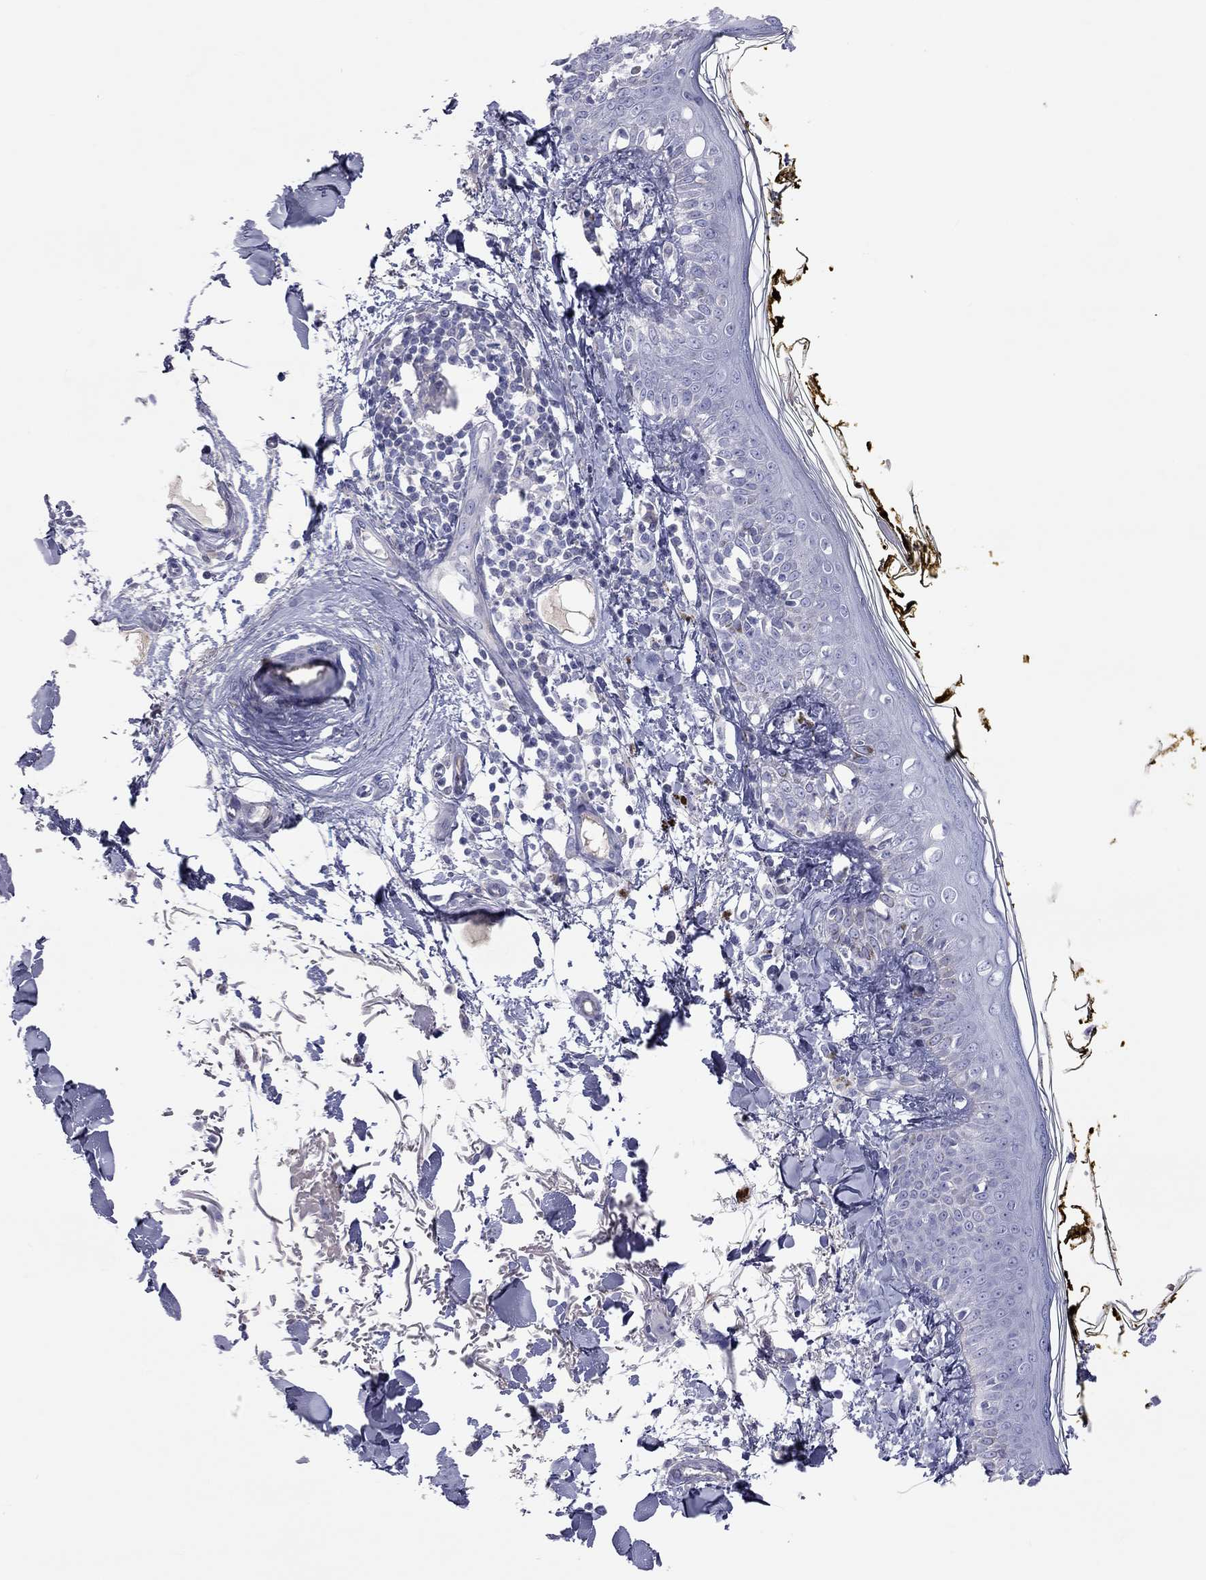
{"staining": {"intensity": "negative", "quantity": "none", "location": "none"}, "tissue": "skin", "cell_type": "Fibroblasts", "image_type": "normal", "snomed": [{"axis": "morphology", "description": "Normal tissue, NOS"}, {"axis": "topography", "description": "Skin"}], "caption": "Immunohistochemical staining of unremarkable skin displays no significant positivity in fibroblasts.", "gene": "ST7L", "patient": {"sex": "male", "age": 76}}